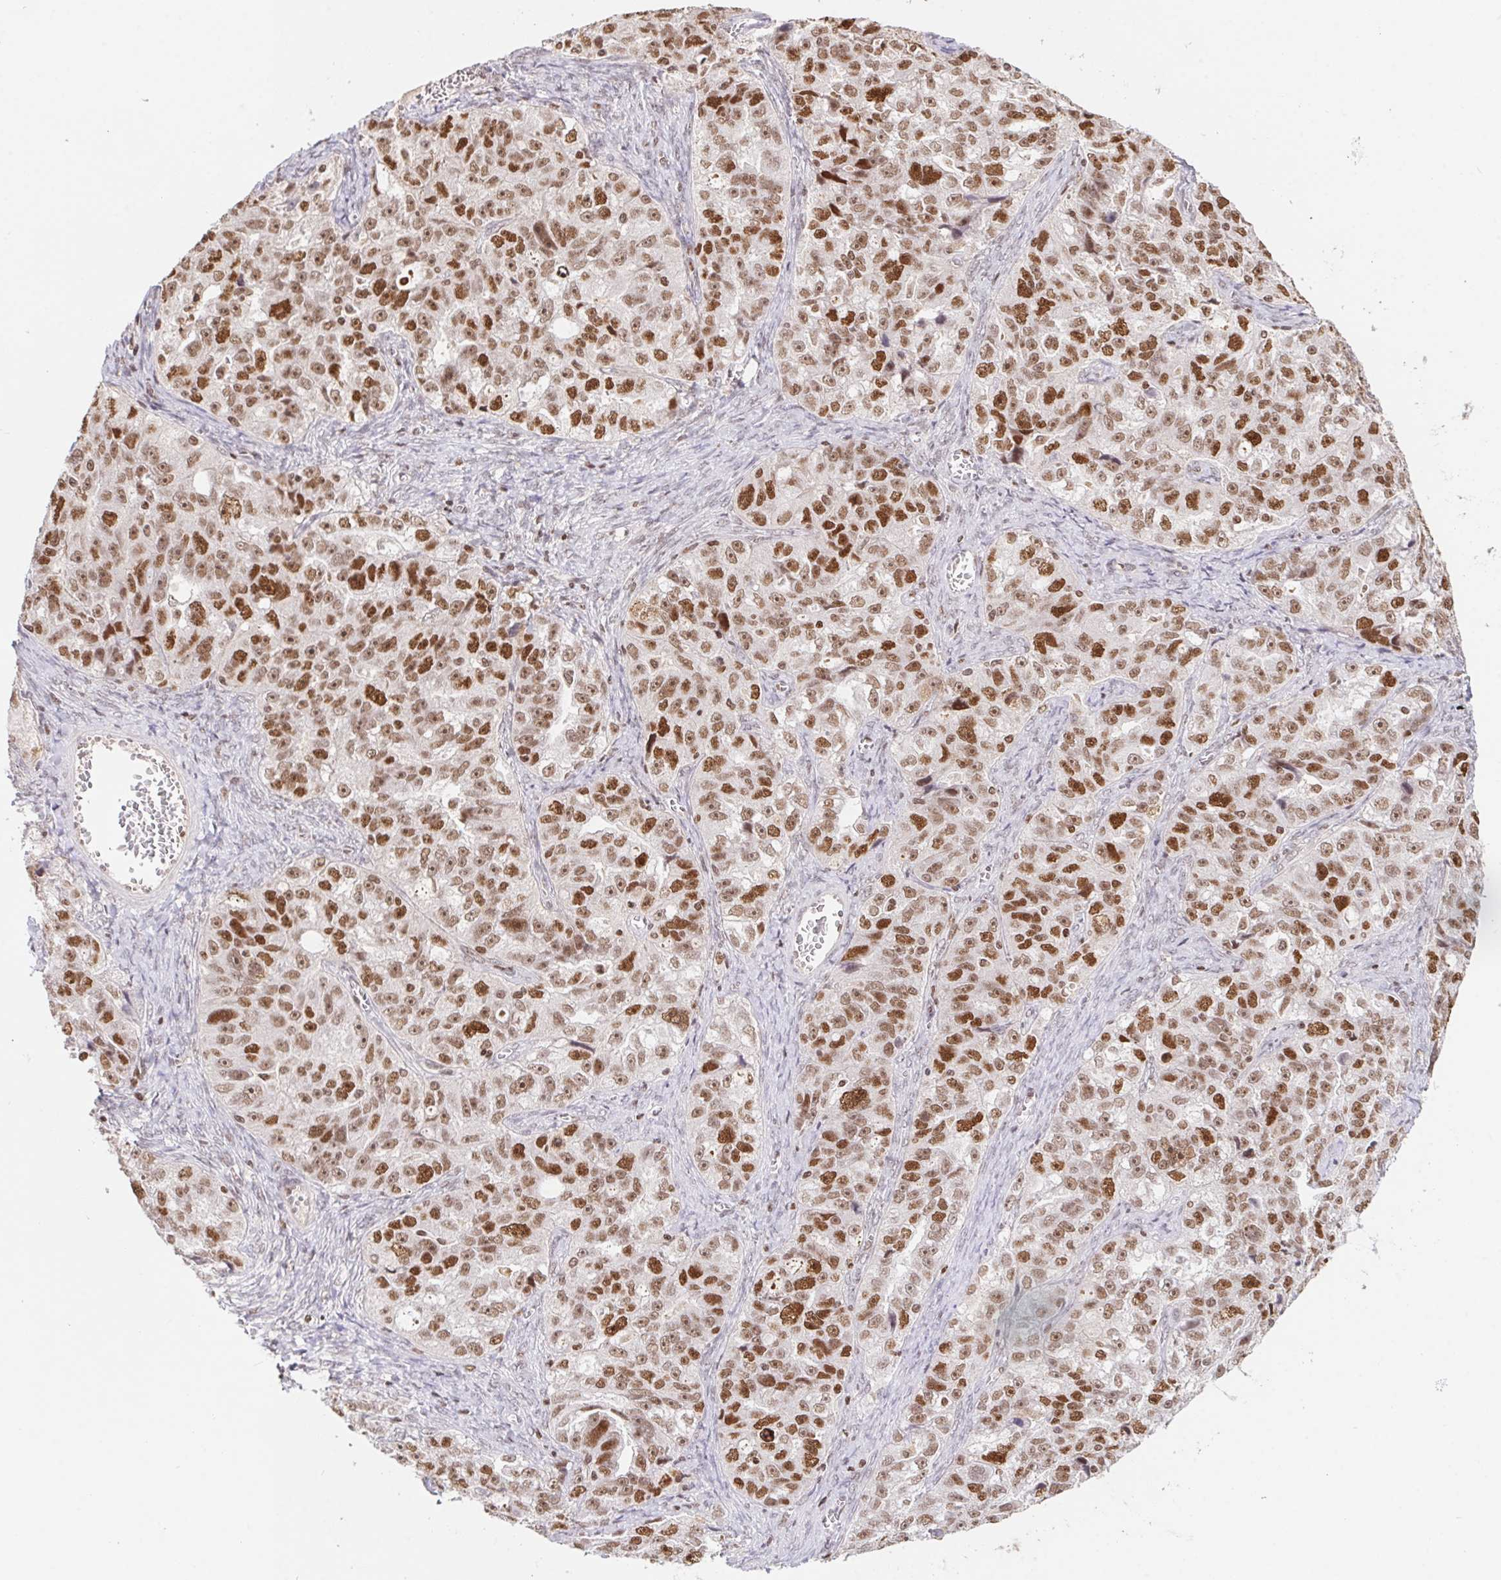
{"staining": {"intensity": "moderate", "quantity": ">75%", "location": "nuclear"}, "tissue": "ovarian cancer", "cell_type": "Tumor cells", "image_type": "cancer", "snomed": [{"axis": "morphology", "description": "Cystadenocarcinoma, serous, NOS"}, {"axis": "topography", "description": "Ovary"}], "caption": "This photomicrograph displays immunohistochemistry (IHC) staining of serous cystadenocarcinoma (ovarian), with medium moderate nuclear expression in about >75% of tumor cells.", "gene": "POLD3", "patient": {"sex": "female", "age": 51}}